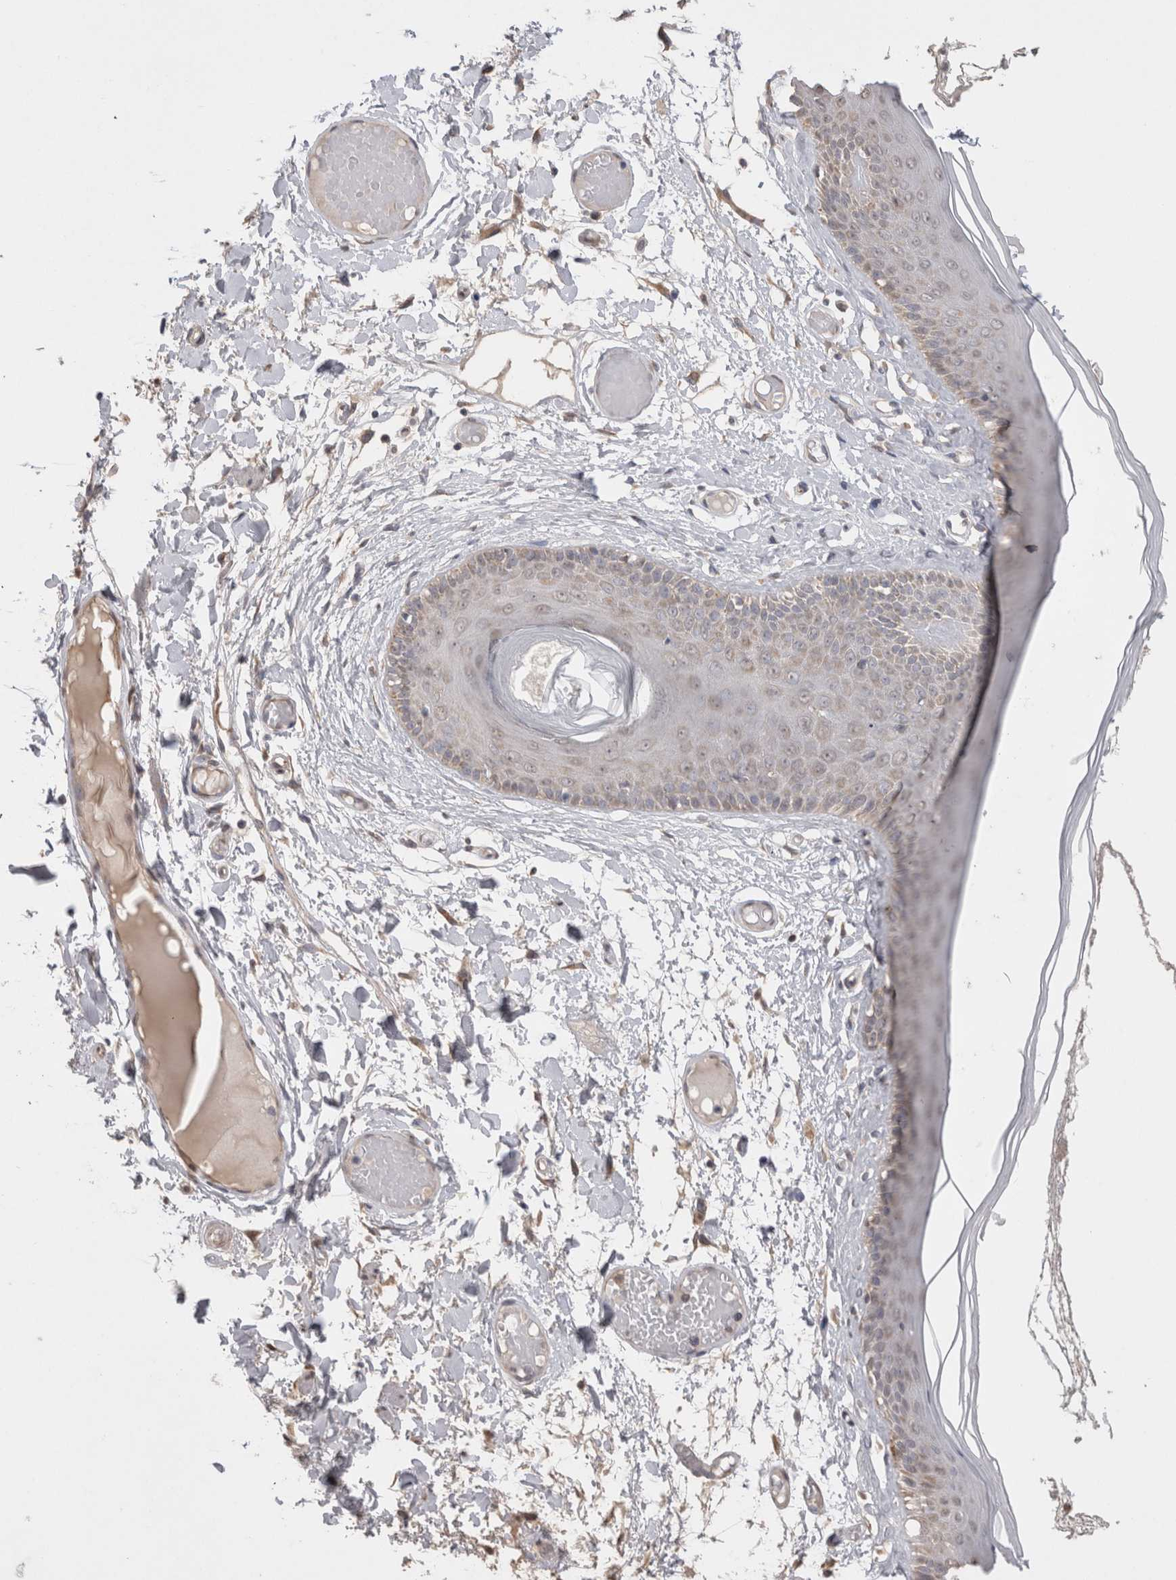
{"staining": {"intensity": "weak", "quantity": "25%-75%", "location": "cytoplasmic/membranous"}, "tissue": "skin", "cell_type": "Epidermal cells", "image_type": "normal", "snomed": [{"axis": "morphology", "description": "Normal tissue, NOS"}, {"axis": "topography", "description": "Vulva"}], "caption": "Protein analysis of normal skin reveals weak cytoplasmic/membranous staining in approximately 25%-75% of epidermal cells.", "gene": "NOMO1", "patient": {"sex": "female", "age": 73}}